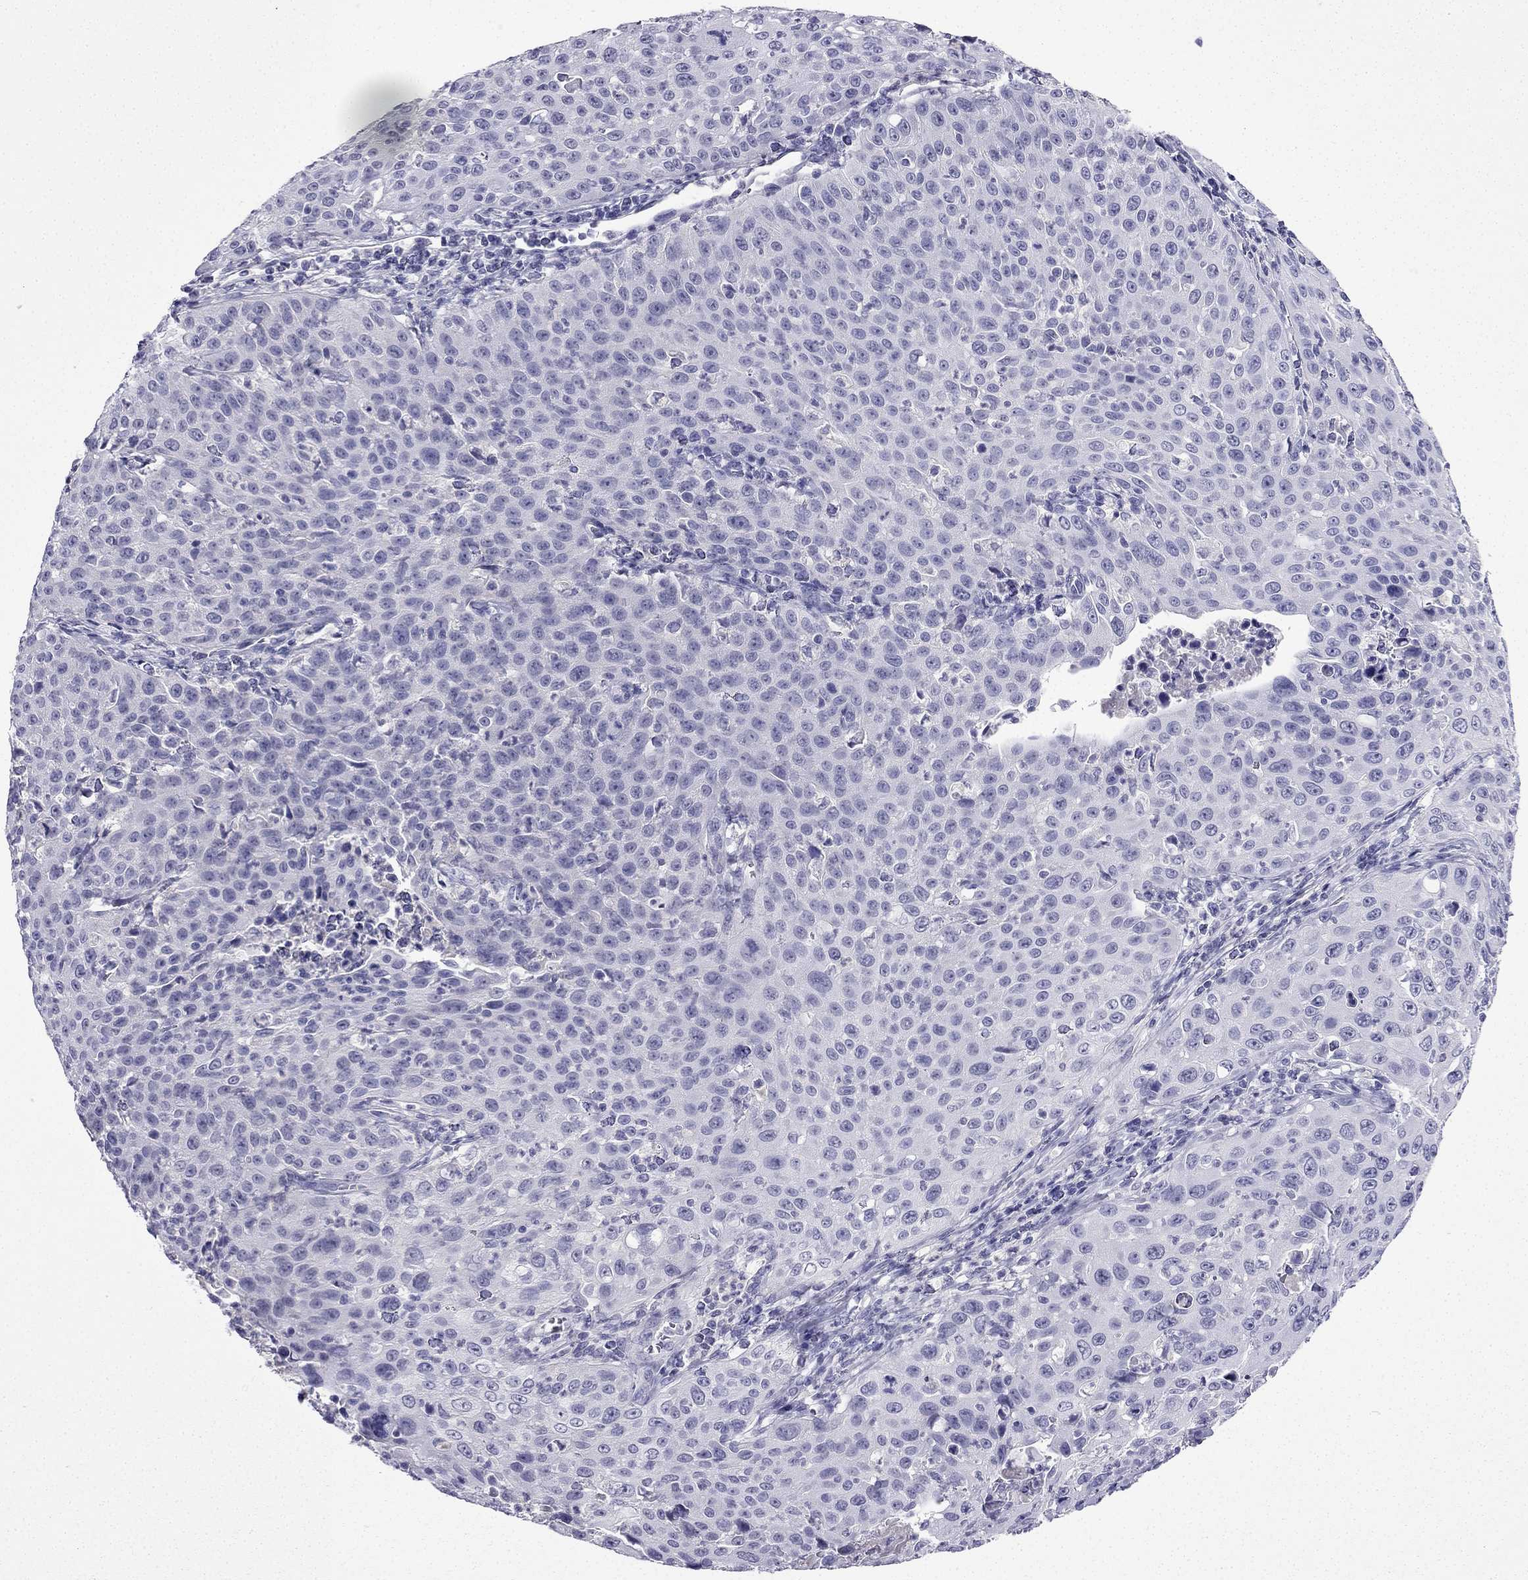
{"staining": {"intensity": "negative", "quantity": "none", "location": "none"}, "tissue": "cervical cancer", "cell_type": "Tumor cells", "image_type": "cancer", "snomed": [{"axis": "morphology", "description": "Squamous cell carcinoma, NOS"}, {"axis": "topography", "description": "Cervix"}], "caption": "This is an immunohistochemistry image of squamous cell carcinoma (cervical). There is no staining in tumor cells.", "gene": "NPTX1", "patient": {"sex": "female", "age": 26}}